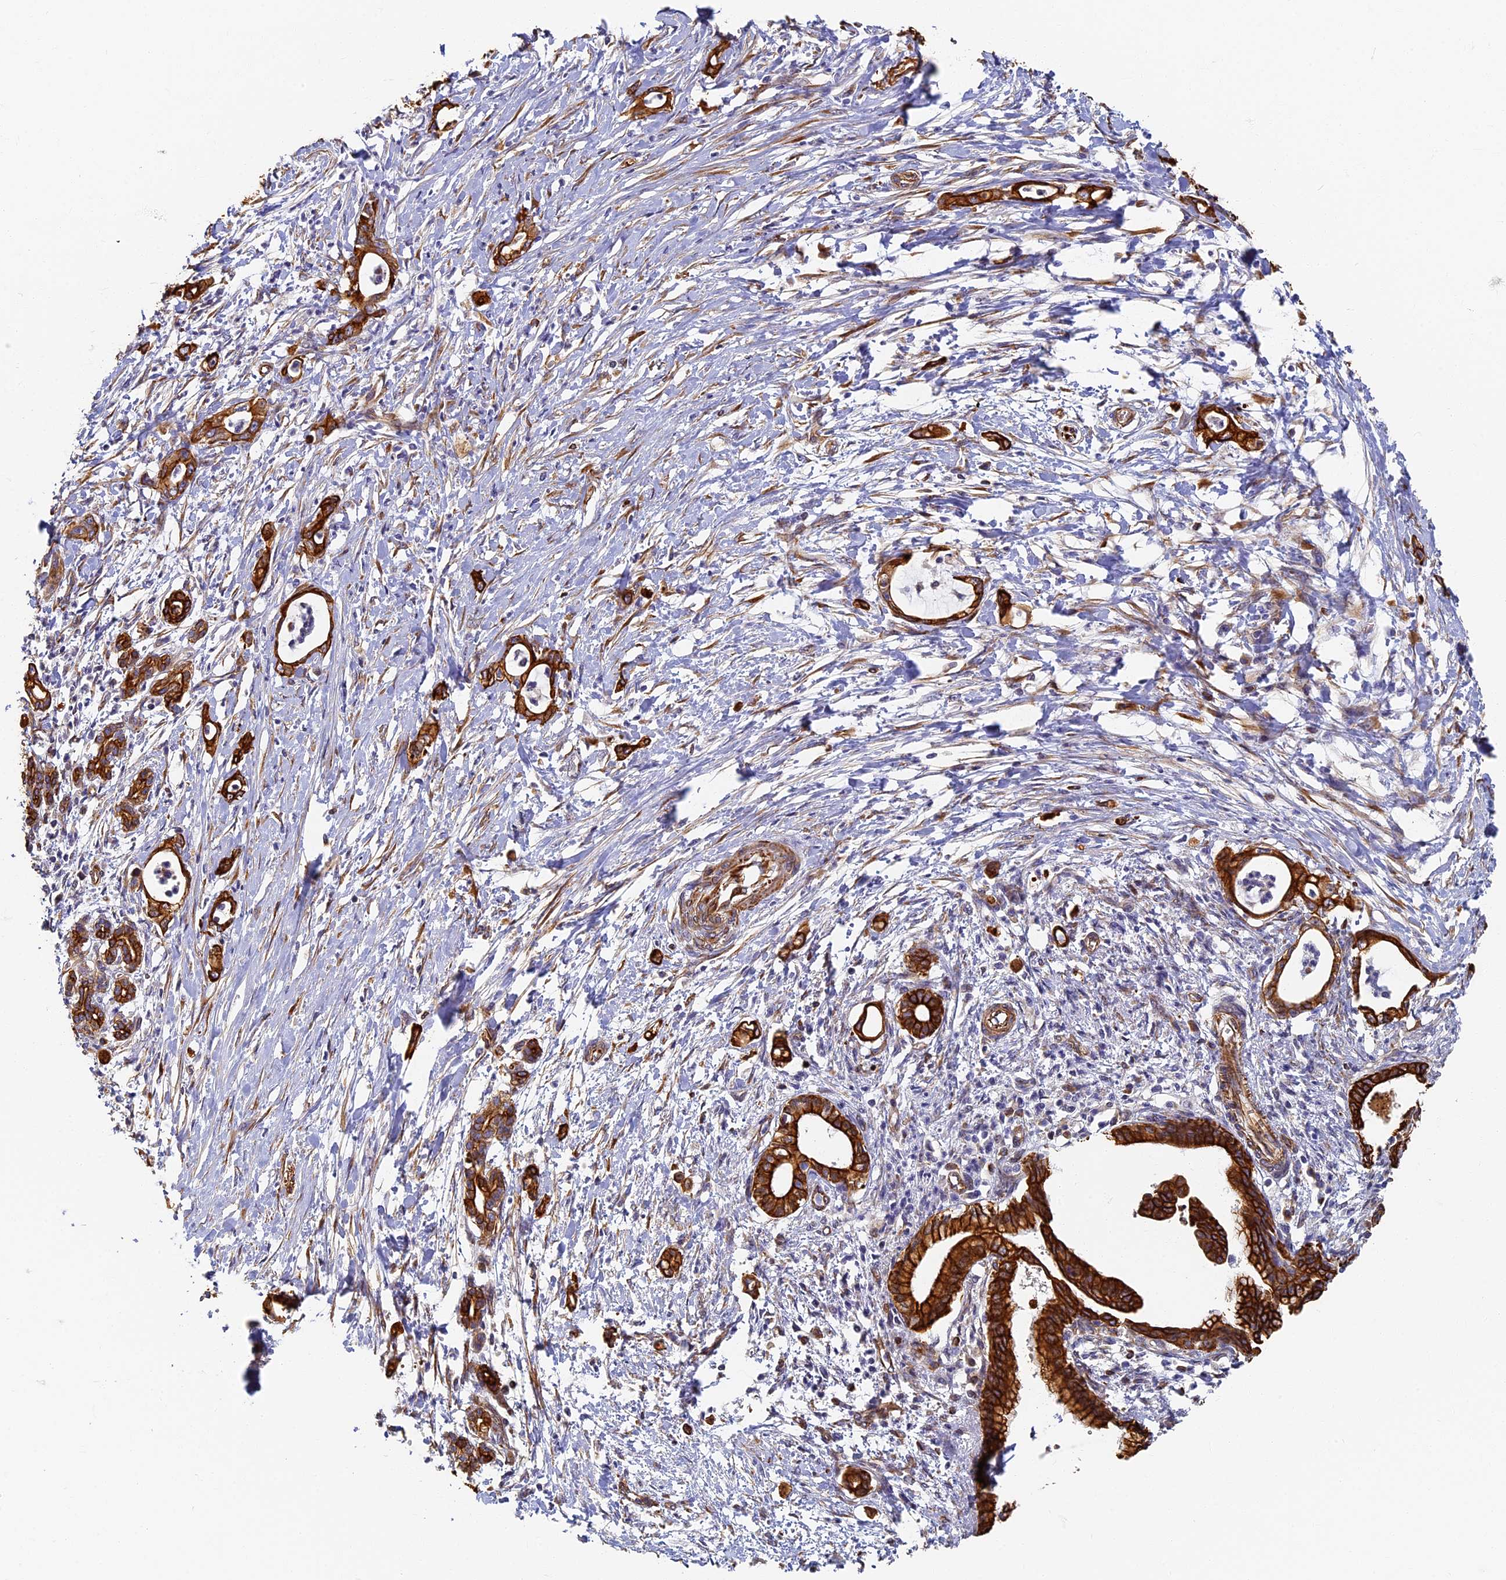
{"staining": {"intensity": "strong", "quantity": ">75%", "location": "cytoplasmic/membranous"}, "tissue": "pancreatic cancer", "cell_type": "Tumor cells", "image_type": "cancer", "snomed": [{"axis": "morphology", "description": "Adenocarcinoma, NOS"}, {"axis": "topography", "description": "Pancreas"}], "caption": "Strong cytoplasmic/membranous expression for a protein is present in about >75% of tumor cells of pancreatic adenocarcinoma using immunohistochemistry.", "gene": "LRRC57", "patient": {"sex": "female", "age": 55}}